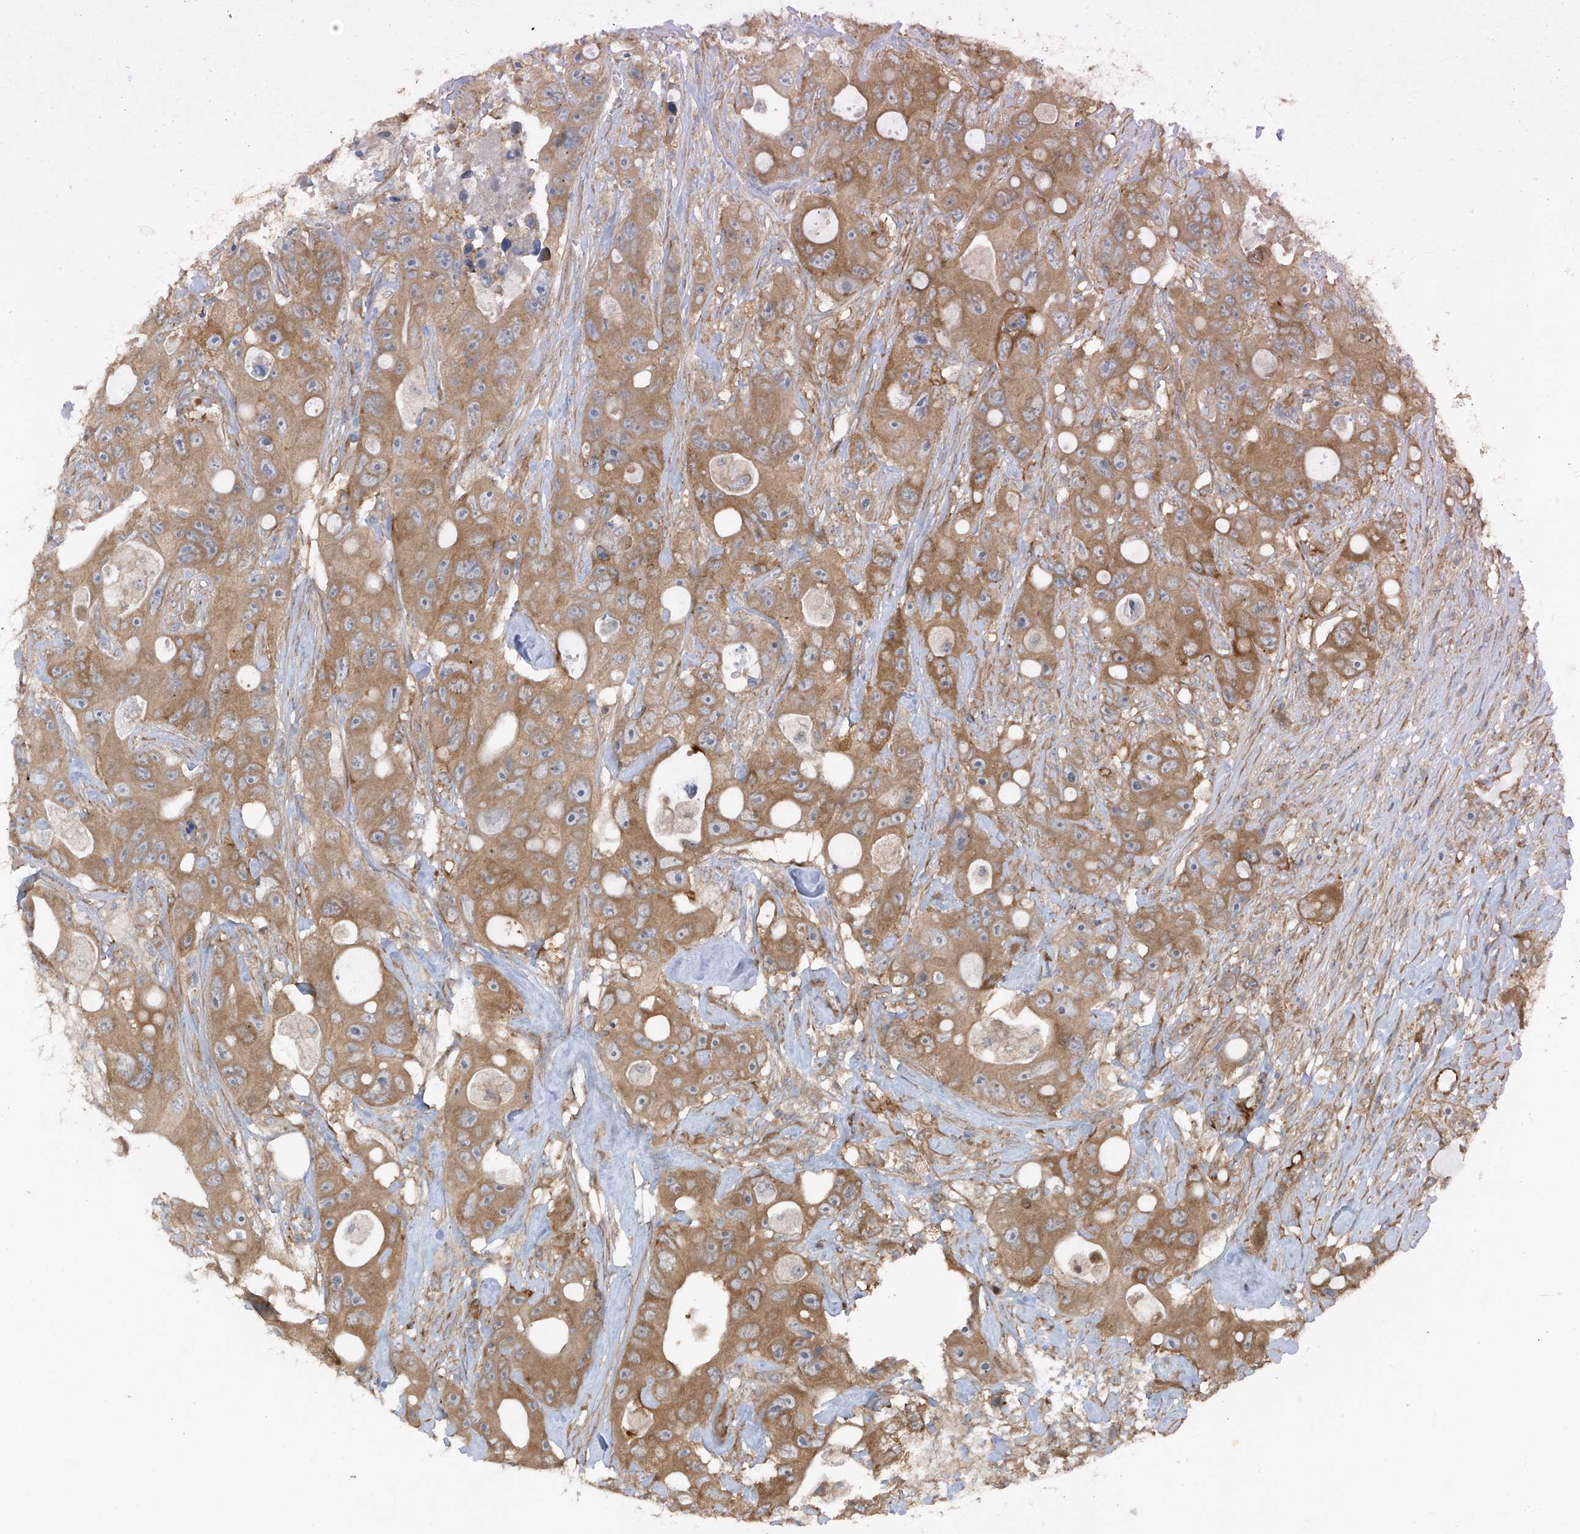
{"staining": {"intensity": "moderate", "quantity": ">75%", "location": "cytoplasmic/membranous"}, "tissue": "colorectal cancer", "cell_type": "Tumor cells", "image_type": "cancer", "snomed": [{"axis": "morphology", "description": "Adenocarcinoma, NOS"}, {"axis": "topography", "description": "Colon"}], "caption": "This is a photomicrograph of IHC staining of adenocarcinoma (colorectal), which shows moderate staining in the cytoplasmic/membranous of tumor cells.", "gene": "TXNDC9", "patient": {"sex": "female", "age": 46}}